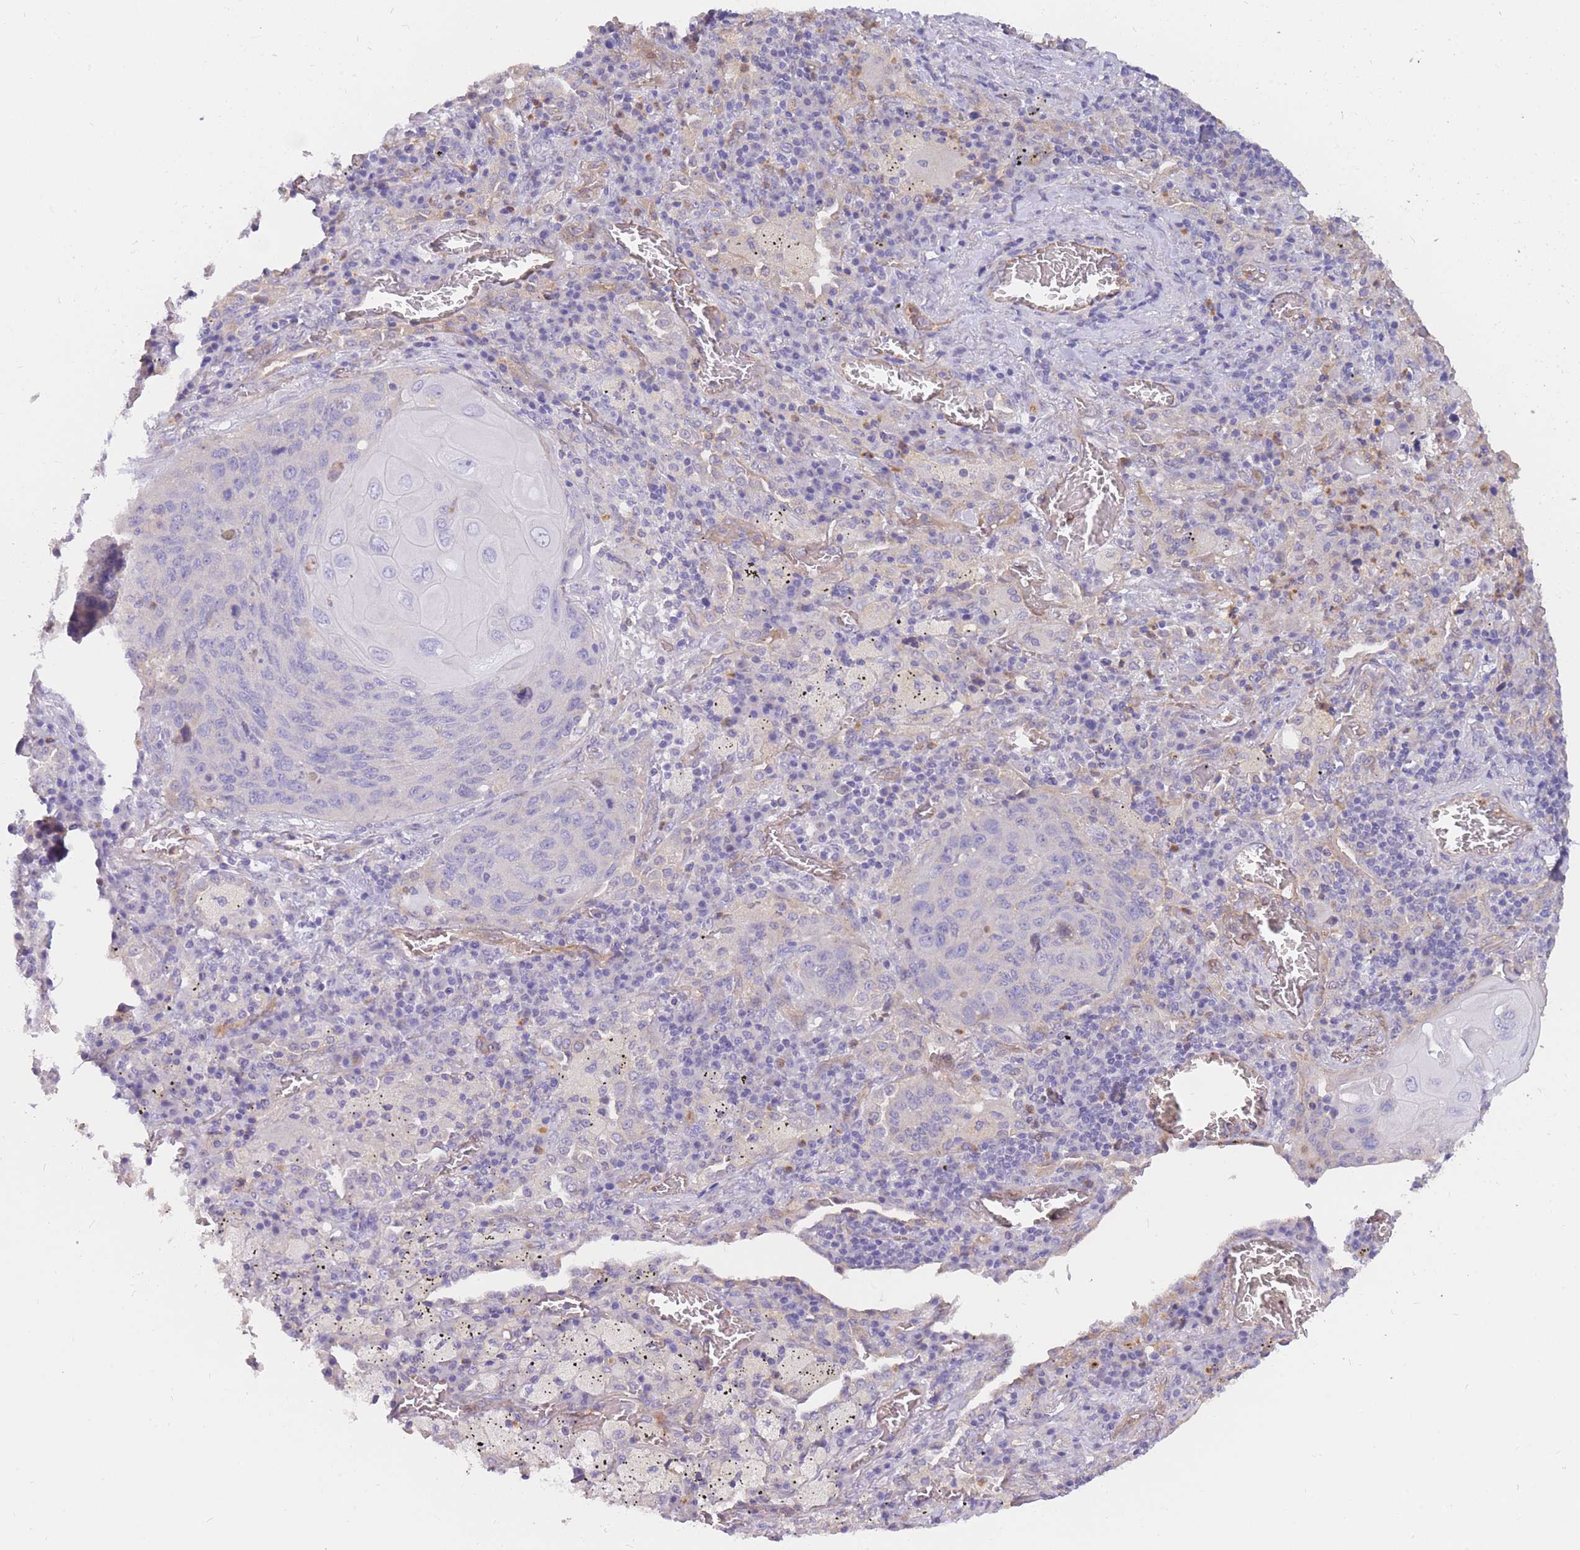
{"staining": {"intensity": "negative", "quantity": "none", "location": "none"}, "tissue": "lung cancer", "cell_type": "Tumor cells", "image_type": "cancer", "snomed": [{"axis": "morphology", "description": "Squamous cell carcinoma, NOS"}, {"axis": "topography", "description": "Lung"}], "caption": "This is an IHC micrograph of human lung cancer. There is no staining in tumor cells.", "gene": "SULT1A1", "patient": {"sex": "female", "age": 63}}